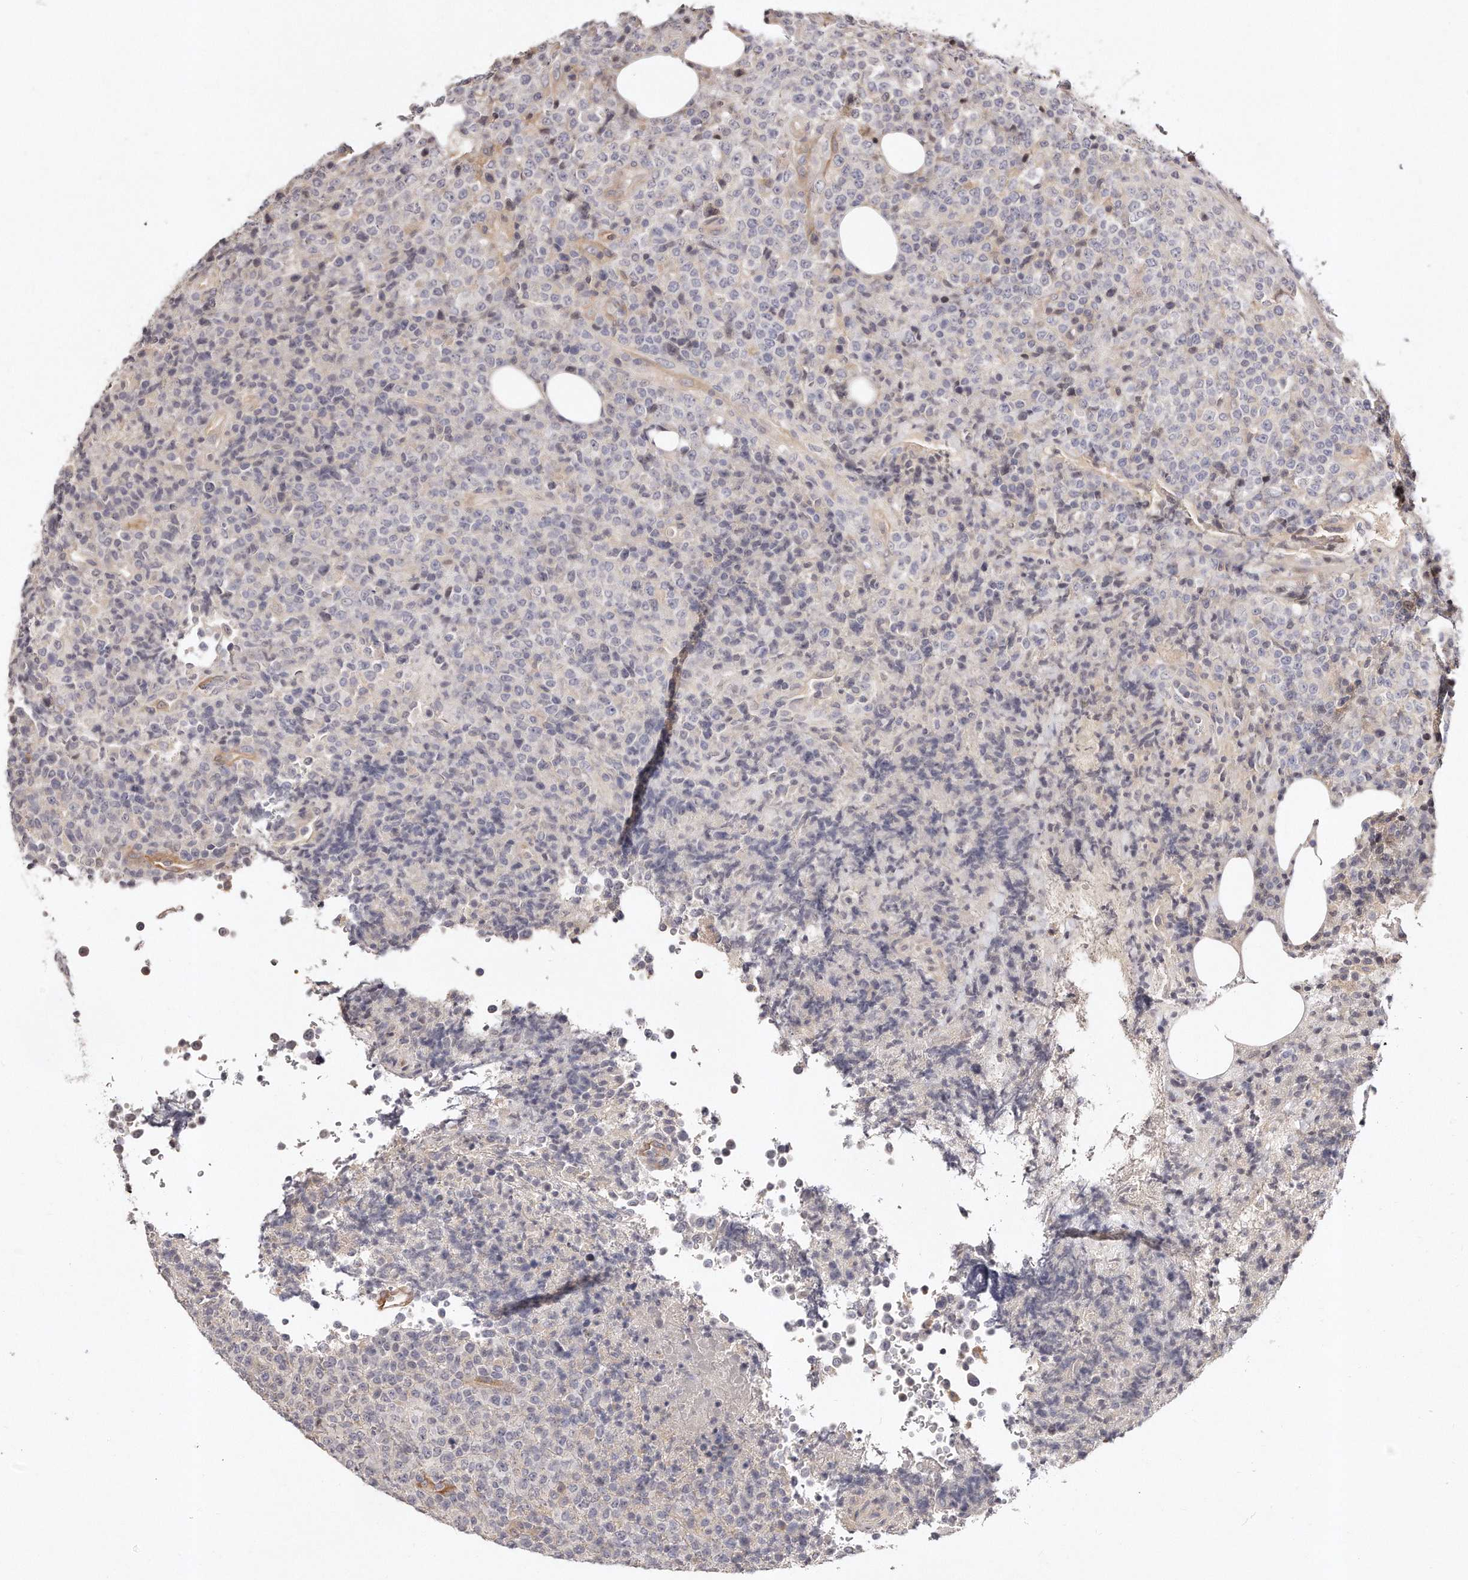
{"staining": {"intensity": "negative", "quantity": "none", "location": "none"}, "tissue": "lymphoma", "cell_type": "Tumor cells", "image_type": "cancer", "snomed": [{"axis": "morphology", "description": "Malignant lymphoma, non-Hodgkin's type, High grade"}, {"axis": "topography", "description": "Lymph node"}], "caption": "Lymphoma was stained to show a protein in brown. There is no significant expression in tumor cells. (Brightfield microscopy of DAB immunohistochemistry at high magnification).", "gene": "CASZ1", "patient": {"sex": "male", "age": 13}}